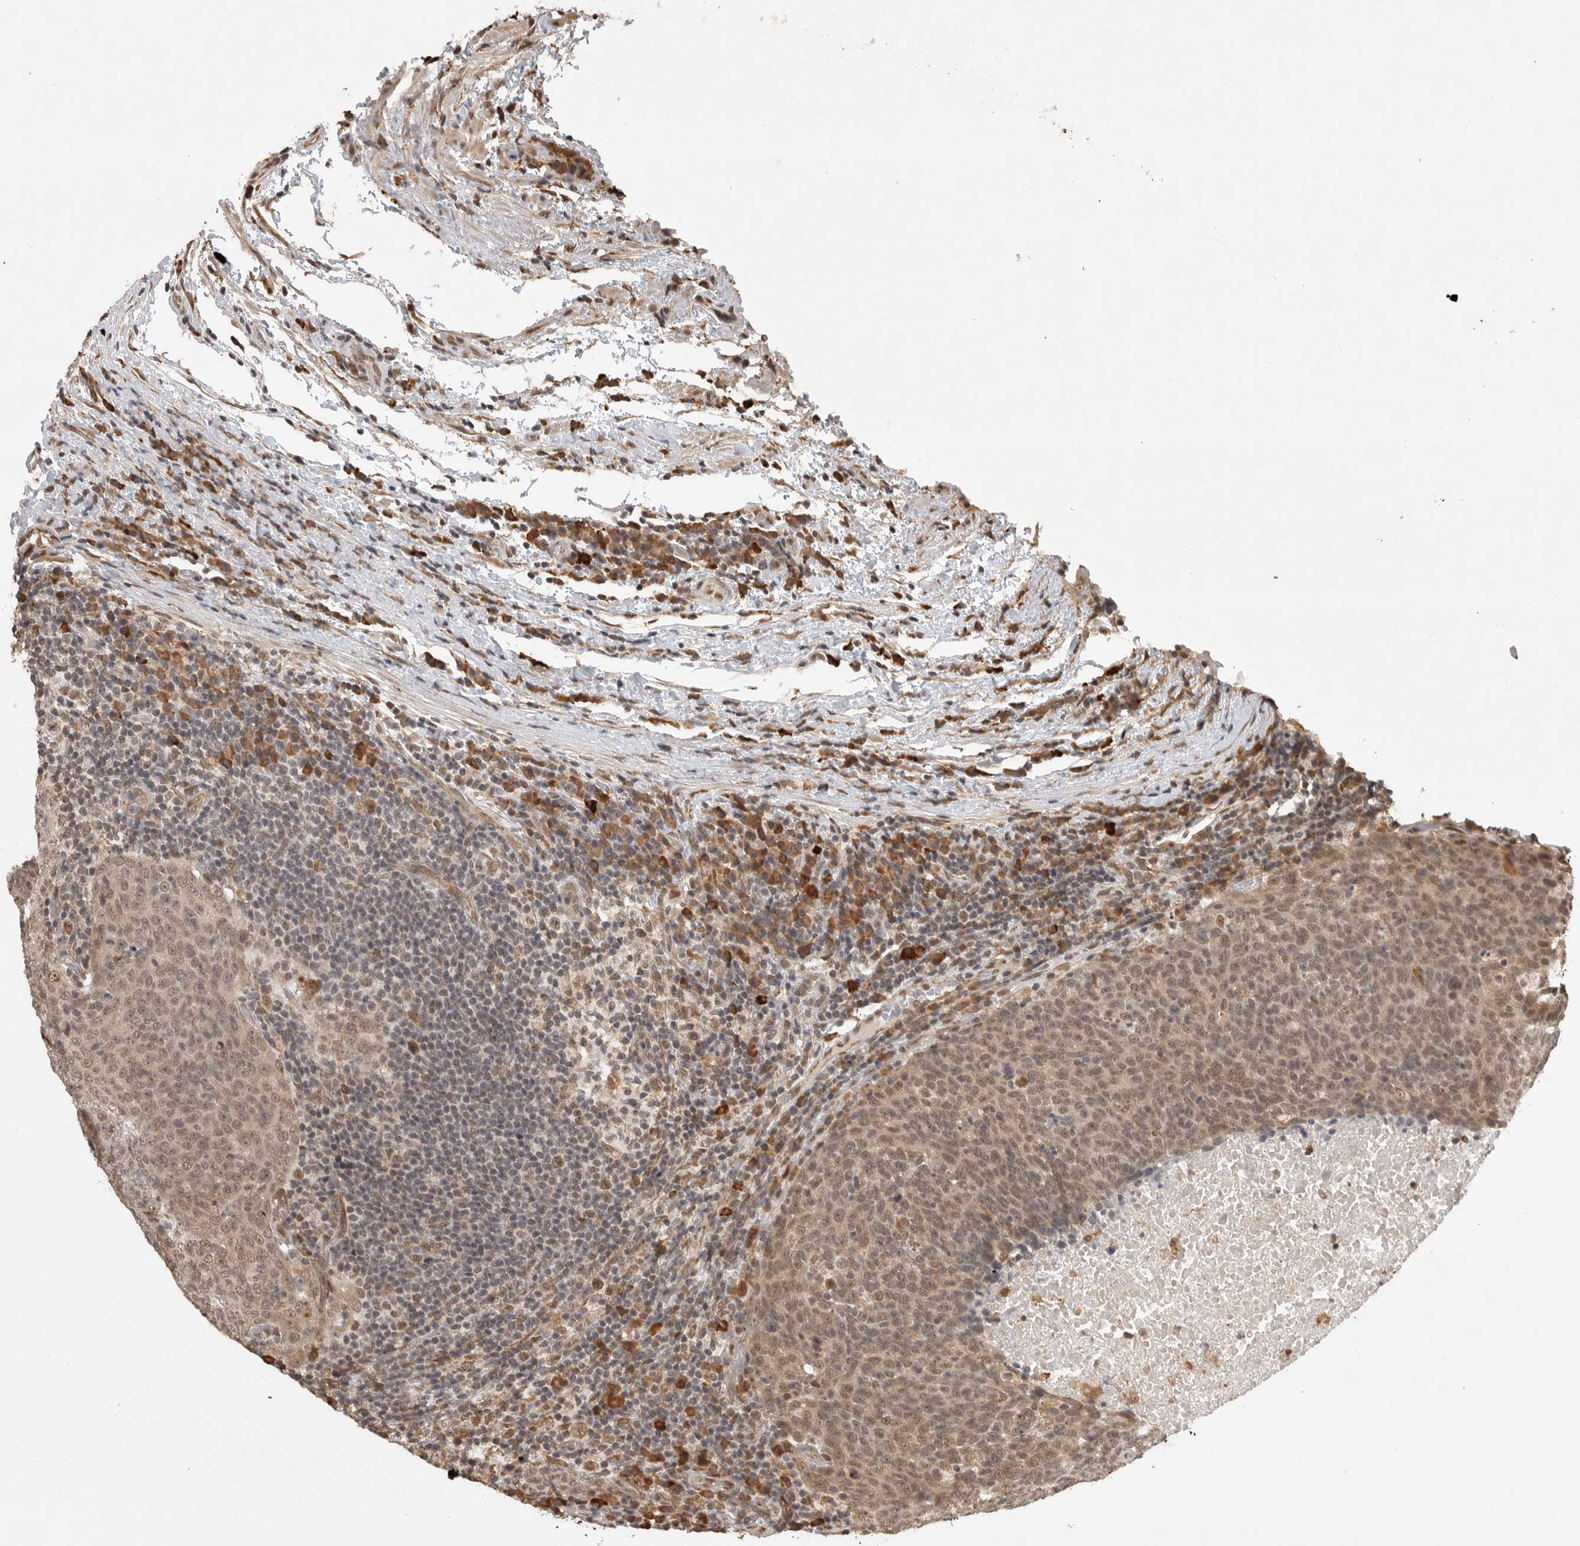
{"staining": {"intensity": "moderate", "quantity": ">75%", "location": "cytoplasmic/membranous"}, "tissue": "head and neck cancer", "cell_type": "Tumor cells", "image_type": "cancer", "snomed": [{"axis": "morphology", "description": "Squamous cell carcinoma, NOS"}, {"axis": "morphology", "description": "Squamous cell carcinoma, metastatic, NOS"}, {"axis": "topography", "description": "Lymph node"}, {"axis": "topography", "description": "Head-Neck"}], "caption": "Head and neck cancer (metastatic squamous cell carcinoma) stained for a protein (brown) shows moderate cytoplasmic/membranous positive expression in about >75% of tumor cells.", "gene": "ZNF83", "patient": {"sex": "male", "age": 62}}